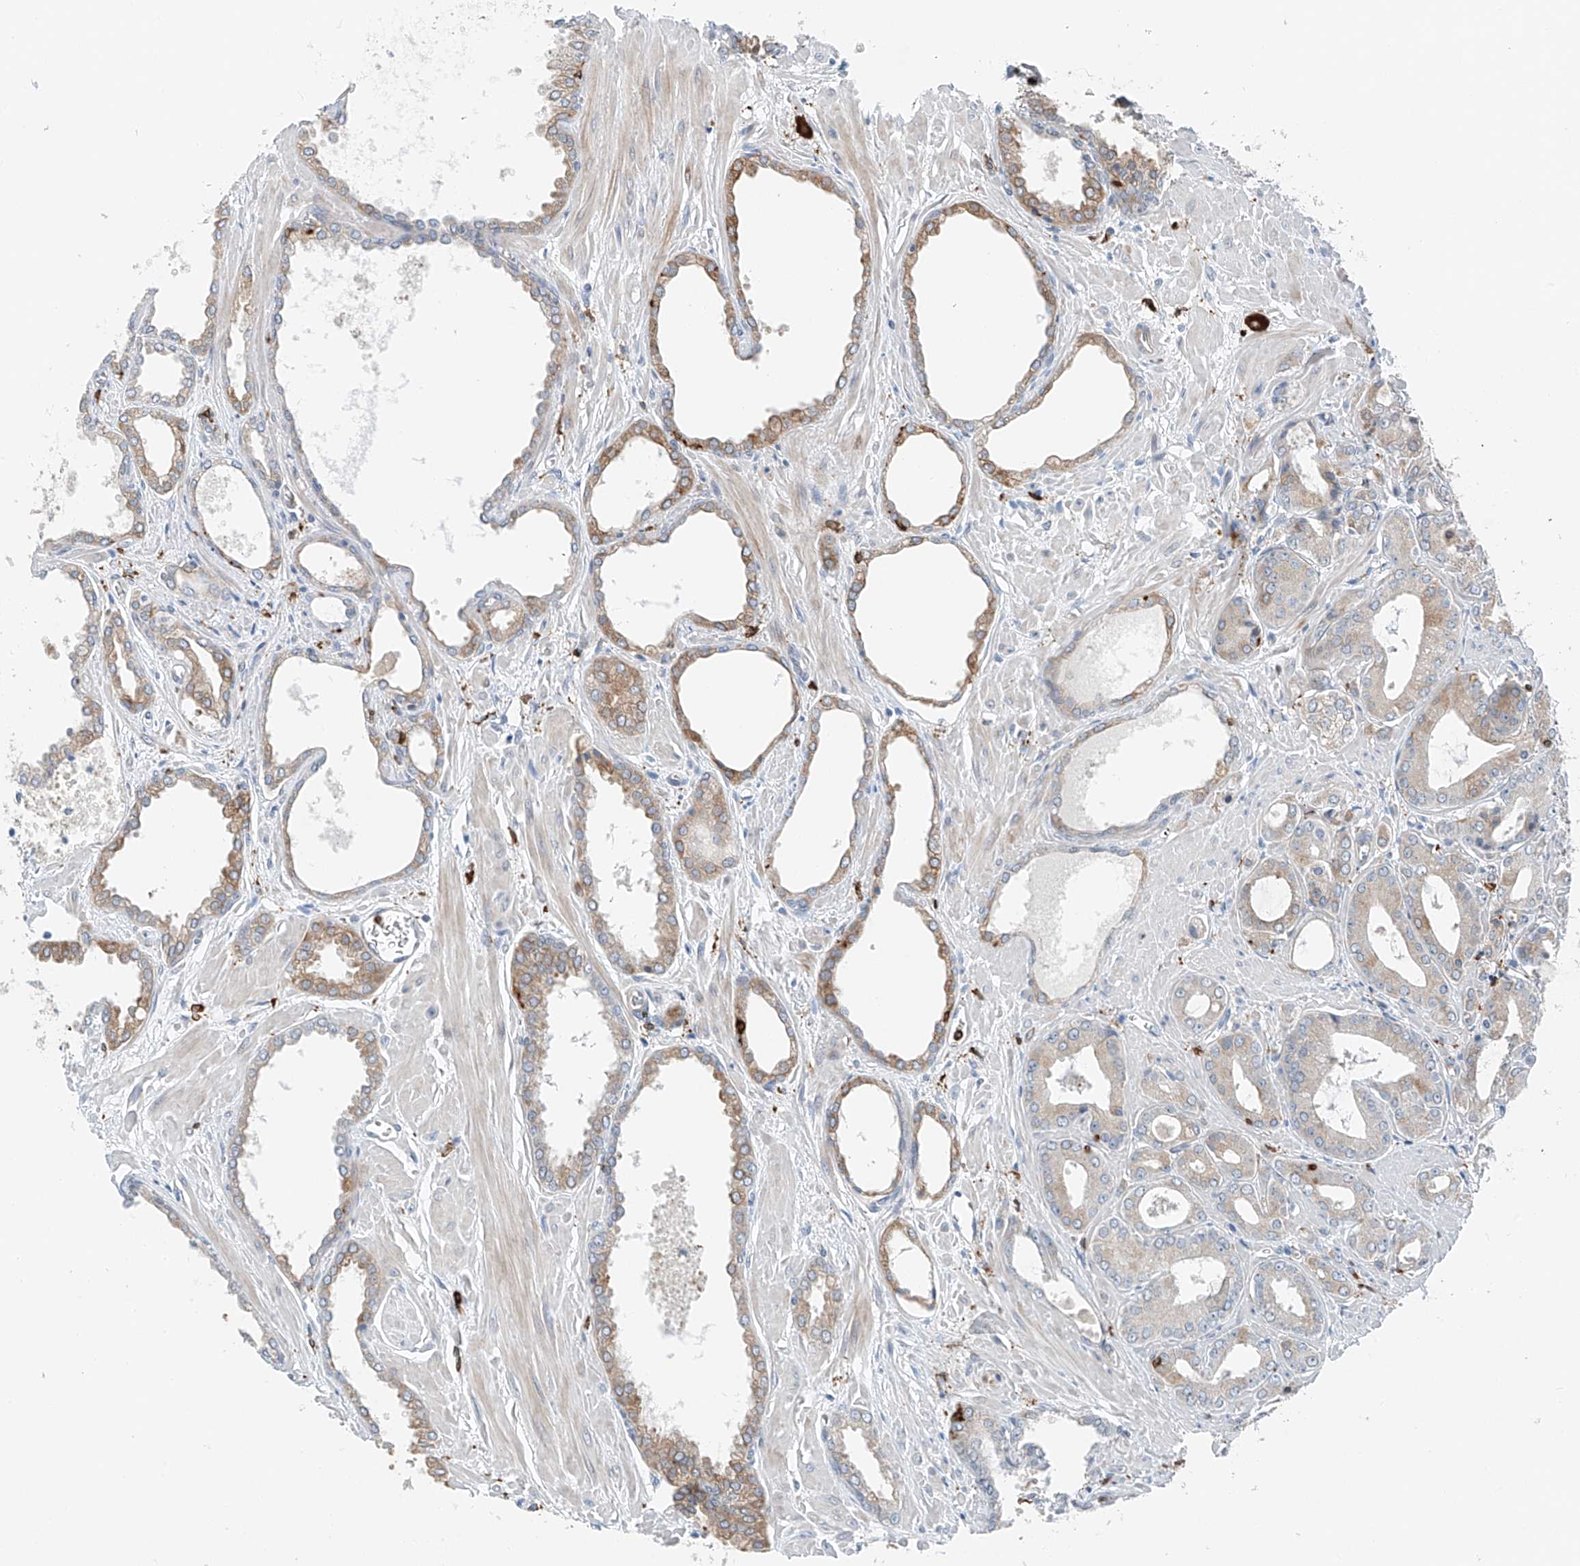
{"staining": {"intensity": "moderate", "quantity": "<25%", "location": "cytoplasmic/membranous"}, "tissue": "prostate cancer", "cell_type": "Tumor cells", "image_type": "cancer", "snomed": [{"axis": "morphology", "description": "Adenocarcinoma, Low grade"}, {"axis": "topography", "description": "Prostate"}], "caption": "This is an image of immunohistochemistry (IHC) staining of prostate cancer, which shows moderate positivity in the cytoplasmic/membranous of tumor cells.", "gene": "TBXAS1", "patient": {"sex": "male", "age": 67}}